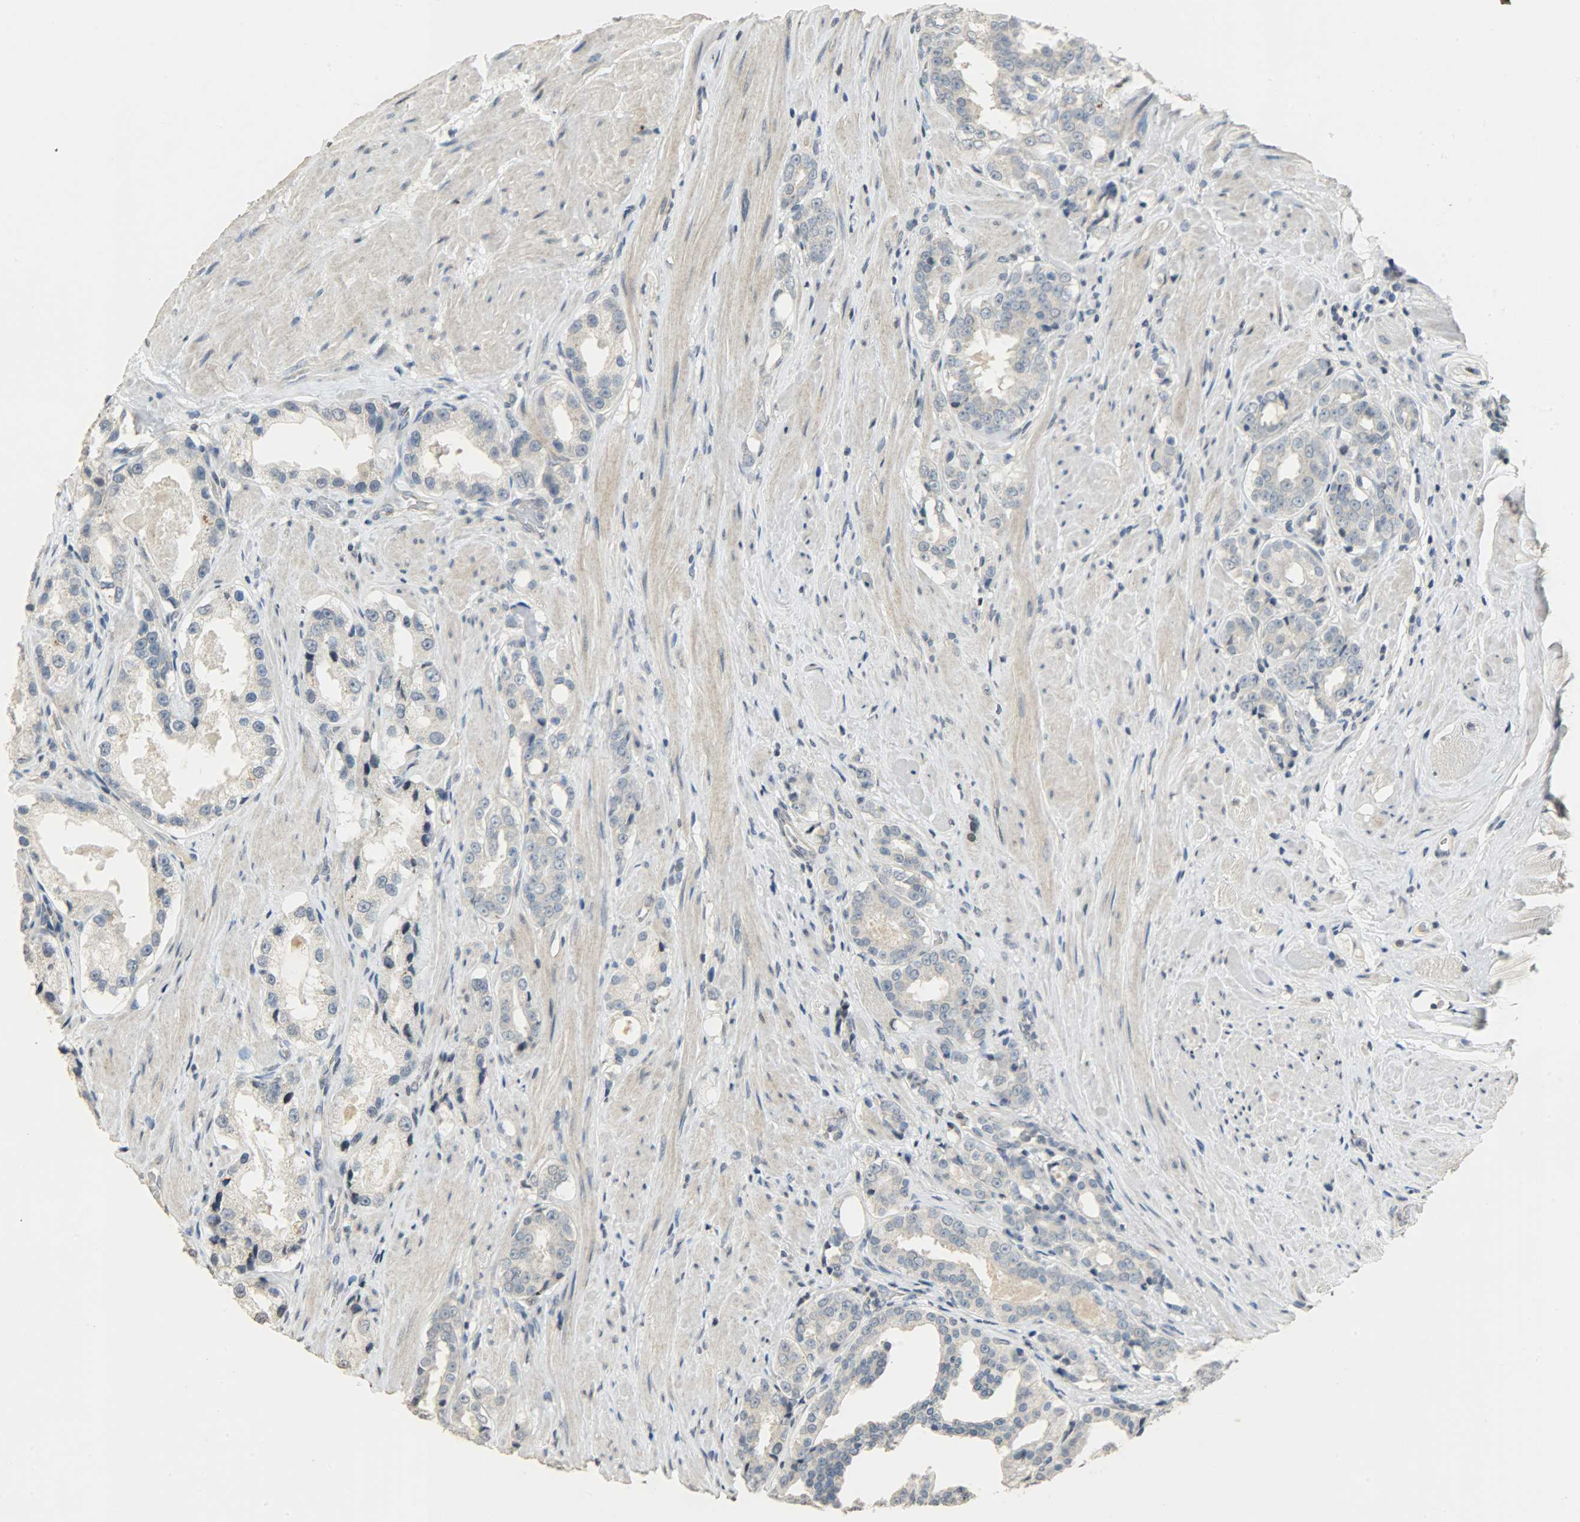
{"staining": {"intensity": "negative", "quantity": "none", "location": "none"}, "tissue": "prostate cancer", "cell_type": "Tumor cells", "image_type": "cancer", "snomed": [{"axis": "morphology", "description": "Adenocarcinoma, Medium grade"}, {"axis": "topography", "description": "Prostate"}], "caption": "Micrograph shows no protein expression in tumor cells of medium-grade adenocarcinoma (prostate) tissue.", "gene": "DNAJB6", "patient": {"sex": "male", "age": 60}}